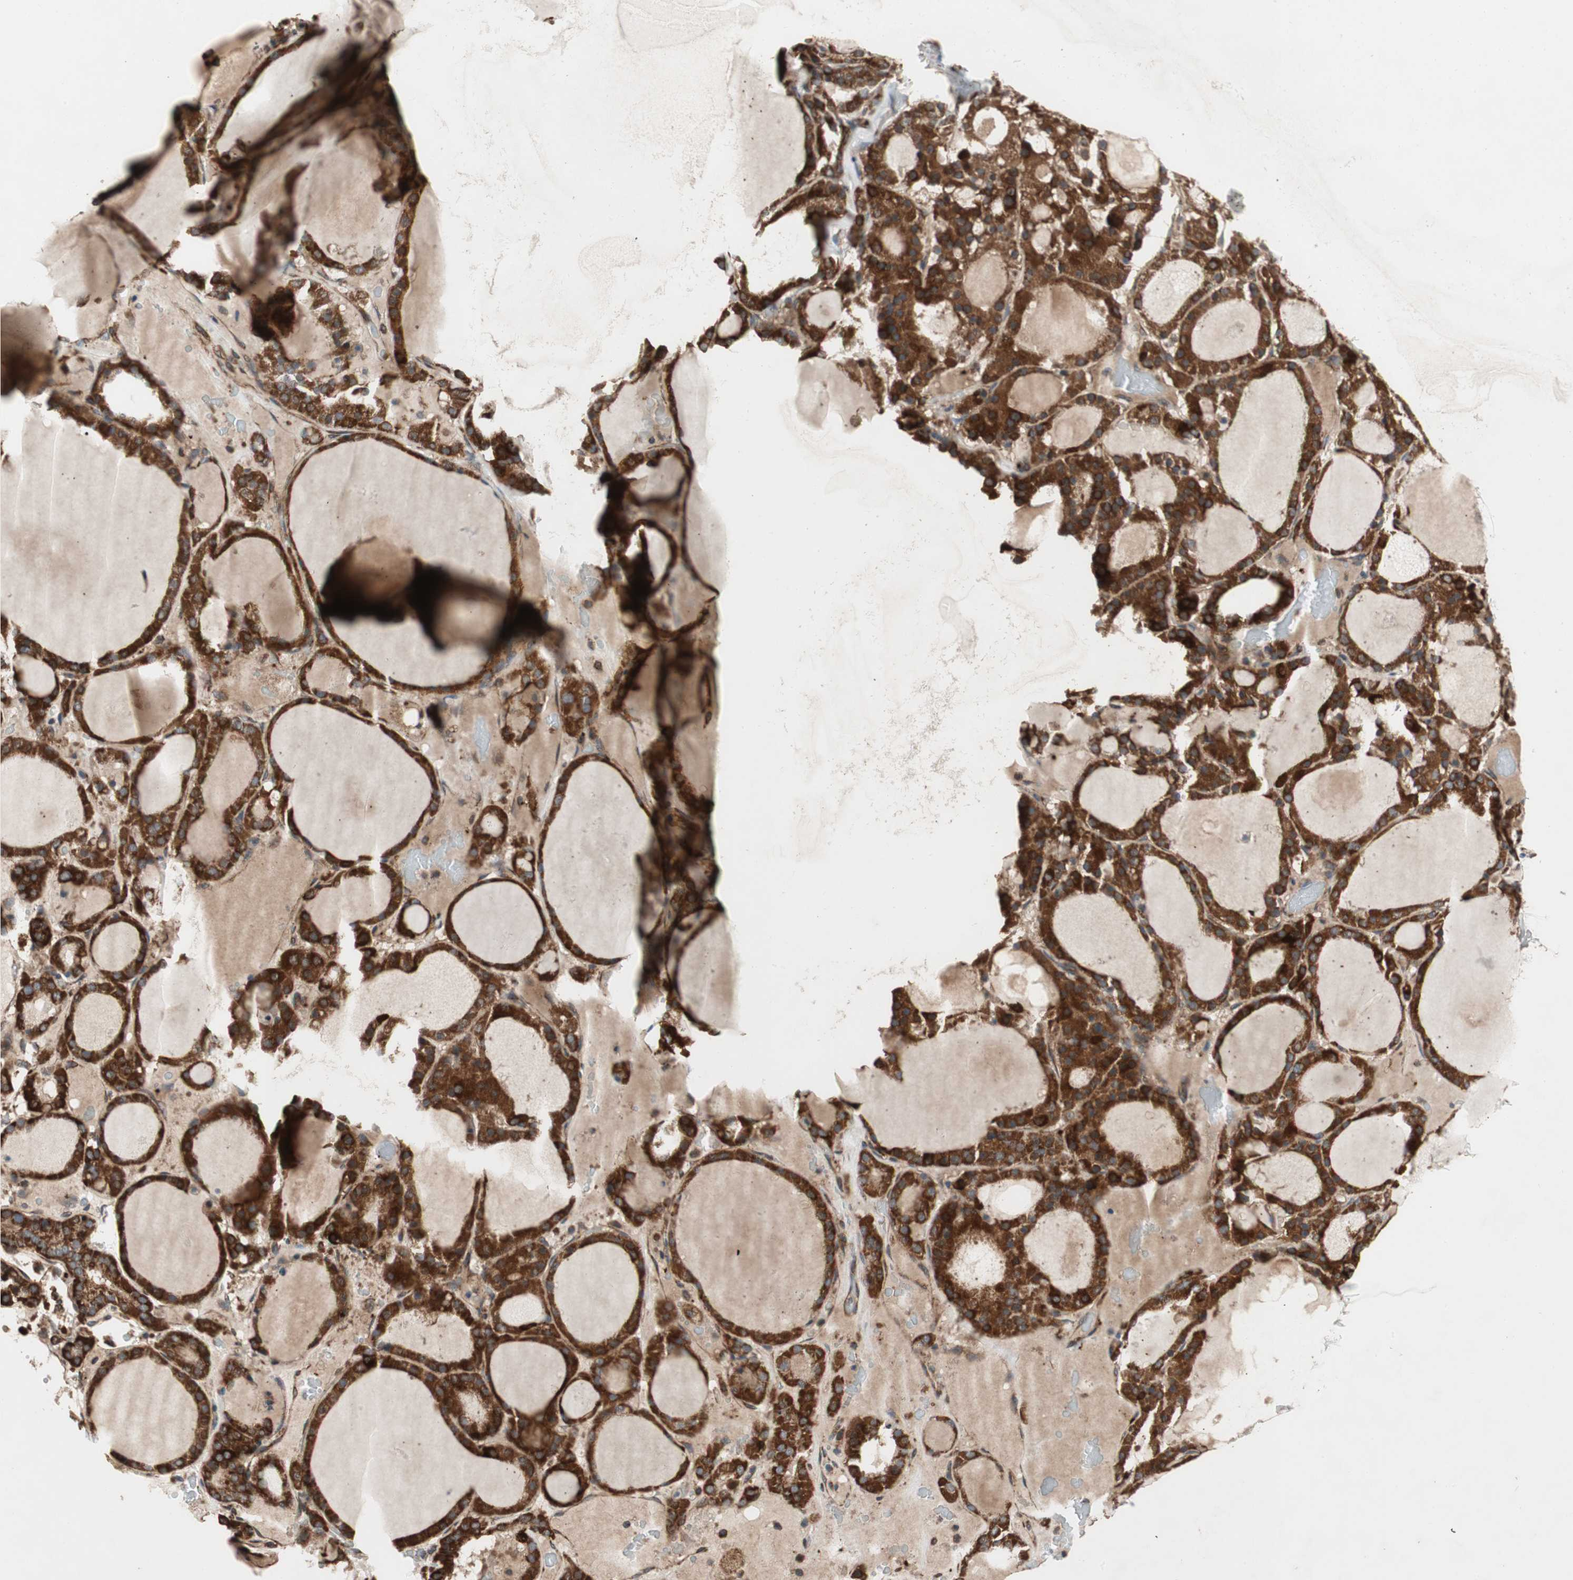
{"staining": {"intensity": "strong", "quantity": ">75%", "location": "cytoplasmic/membranous"}, "tissue": "thyroid gland", "cell_type": "Glandular cells", "image_type": "normal", "snomed": [{"axis": "morphology", "description": "Normal tissue, NOS"}, {"axis": "morphology", "description": "Carcinoma, NOS"}, {"axis": "topography", "description": "Thyroid gland"}], "caption": "Thyroid gland stained for a protein demonstrates strong cytoplasmic/membranous positivity in glandular cells.", "gene": "AKAP1", "patient": {"sex": "female", "age": 86}}